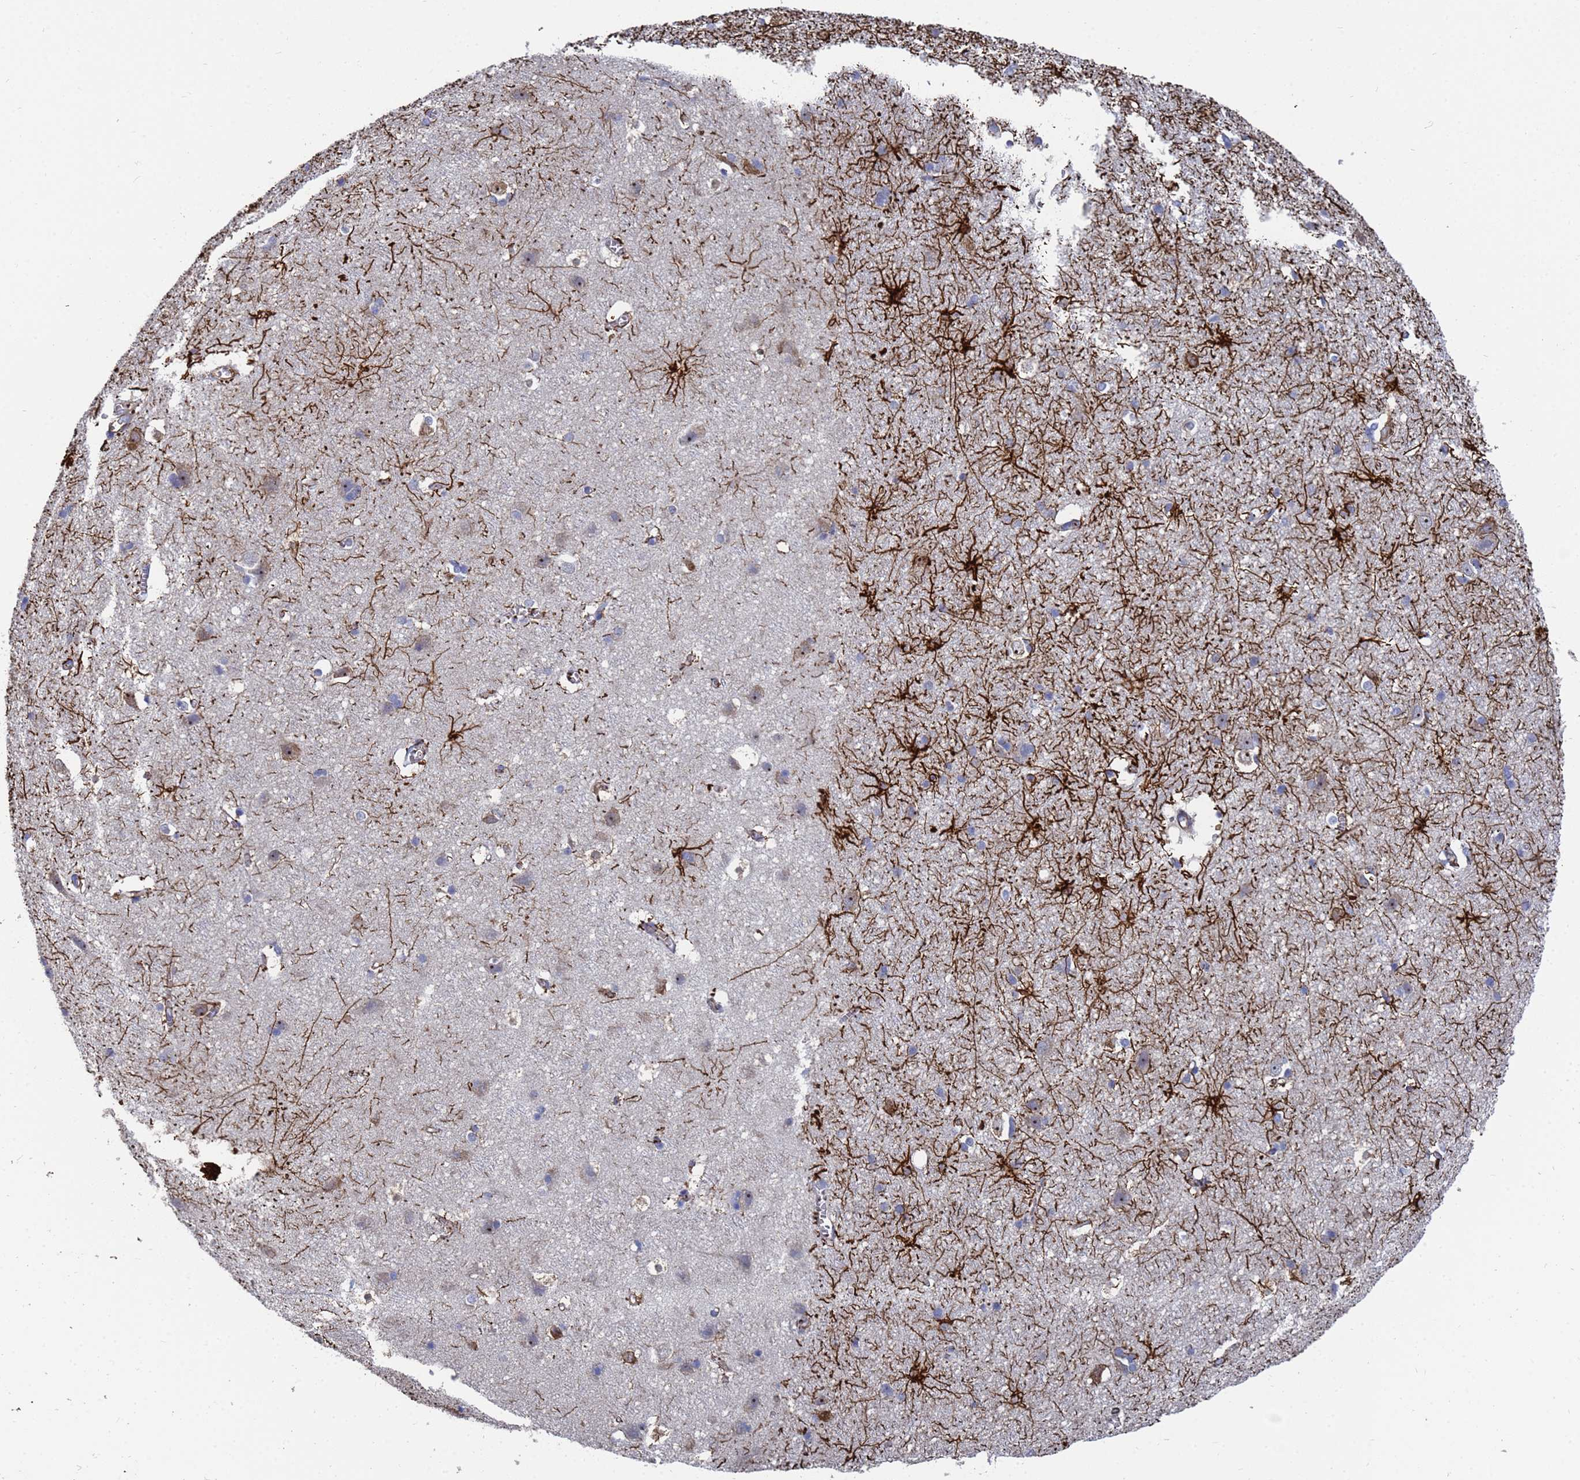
{"staining": {"intensity": "moderate", "quantity": ">75%", "location": "cytoplasmic/membranous"}, "tissue": "cerebral cortex", "cell_type": "Endothelial cells", "image_type": "normal", "snomed": [{"axis": "morphology", "description": "Normal tissue, NOS"}, {"axis": "topography", "description": "Cerebral cortex"}], "caption": "Cerebral cortex stained with a brown dye reveals moderate cytoplasmic/membranous positive positivity in approximately >75% of endothelial cells.", "gene": "SYT13", "patient": {"sex": "male", "age": 54}}